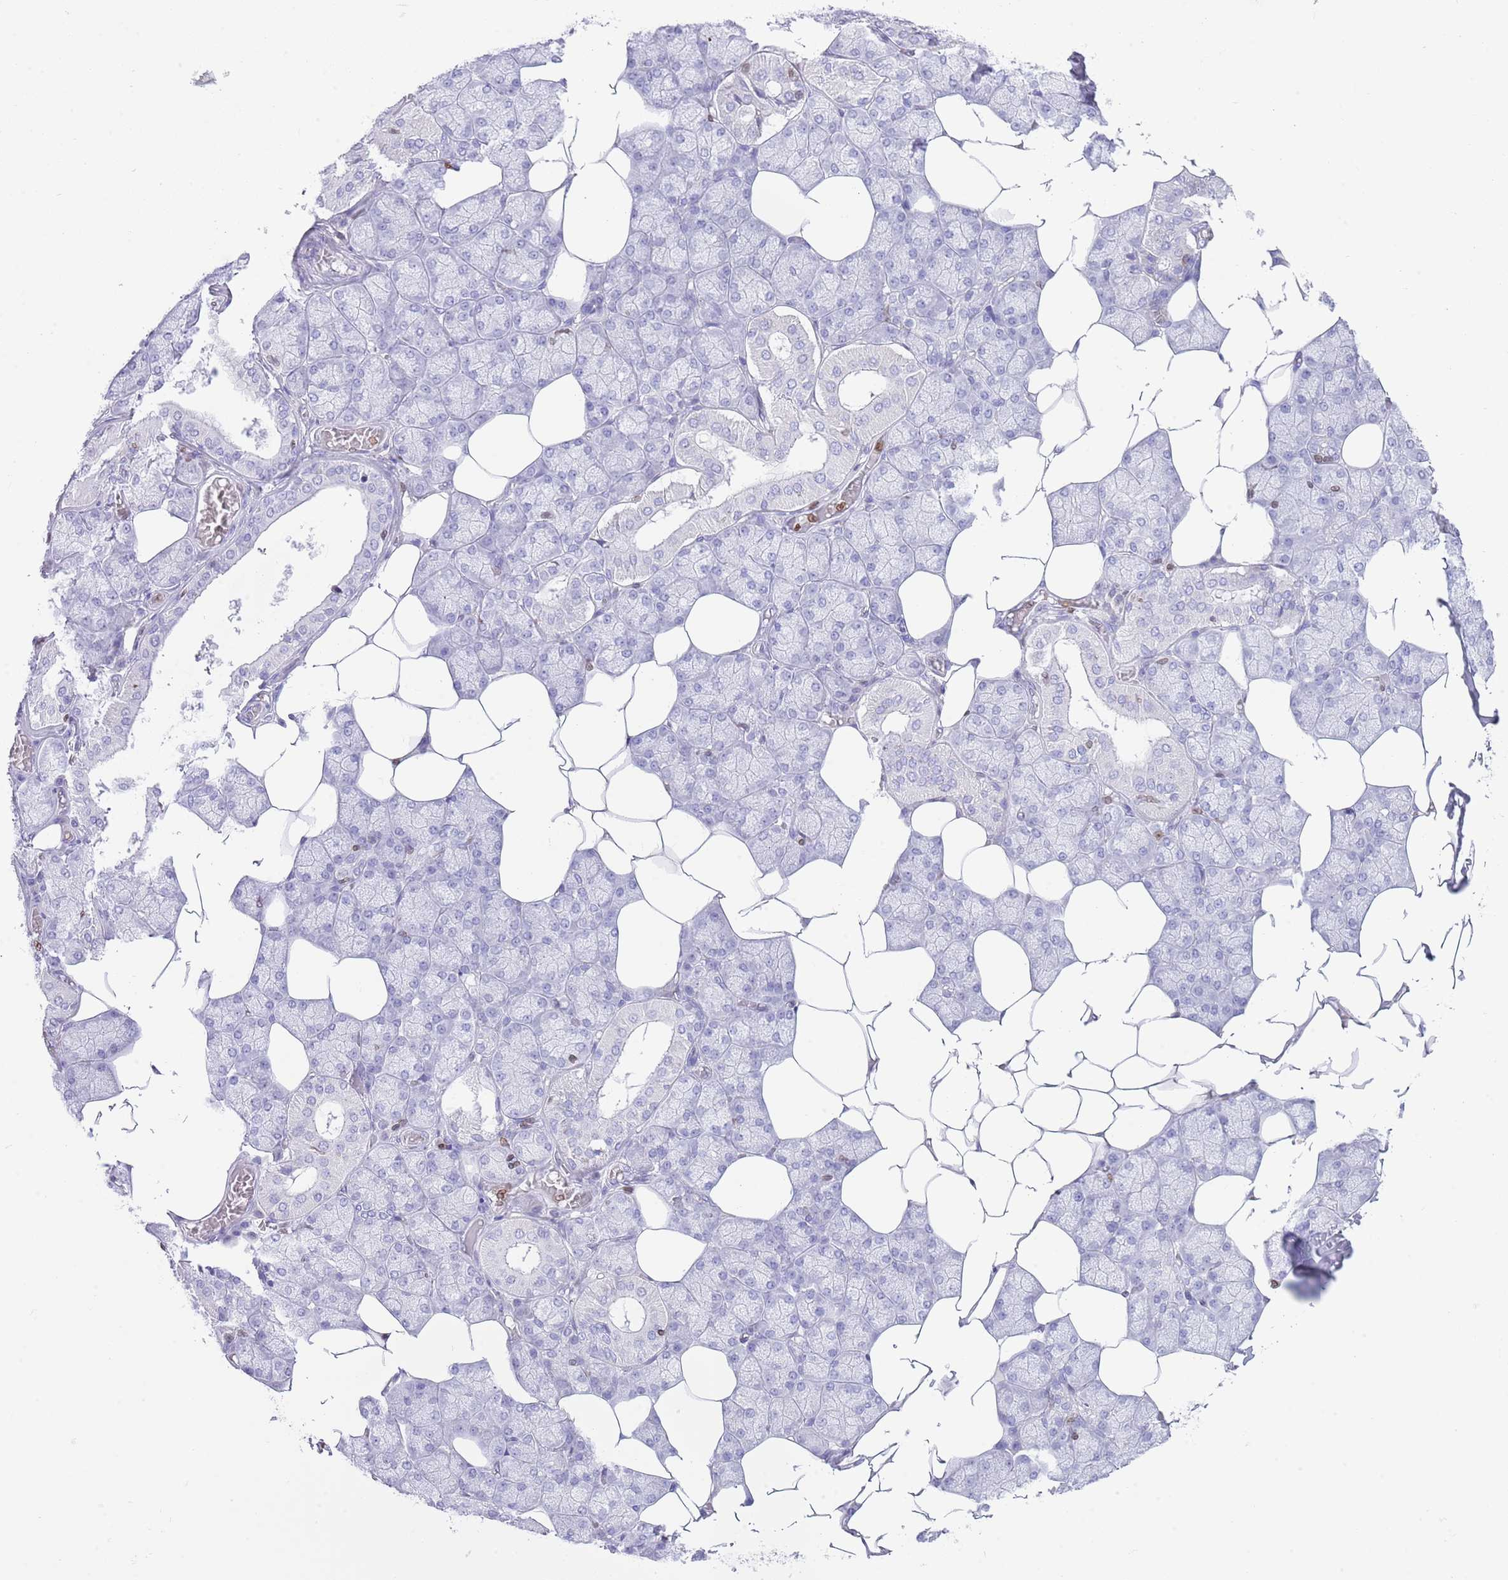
{"staining": {"intensity": "negative", "quantity": "none", "location": "none"}, "tissue": "salivary gland", "cell_type": "Glandular cells", "image_type": "normal", "snomed": [{"axis": "morphology", "description": "Normal tissue, NOS"}, {"axis": "topography", "description": "Salivary gland"}], "caption": "IHC of benign salivary gland demonstrates no expression in glandular cells.", "gene": "LBR", "patient": {"sex": "male", "age": 62}}